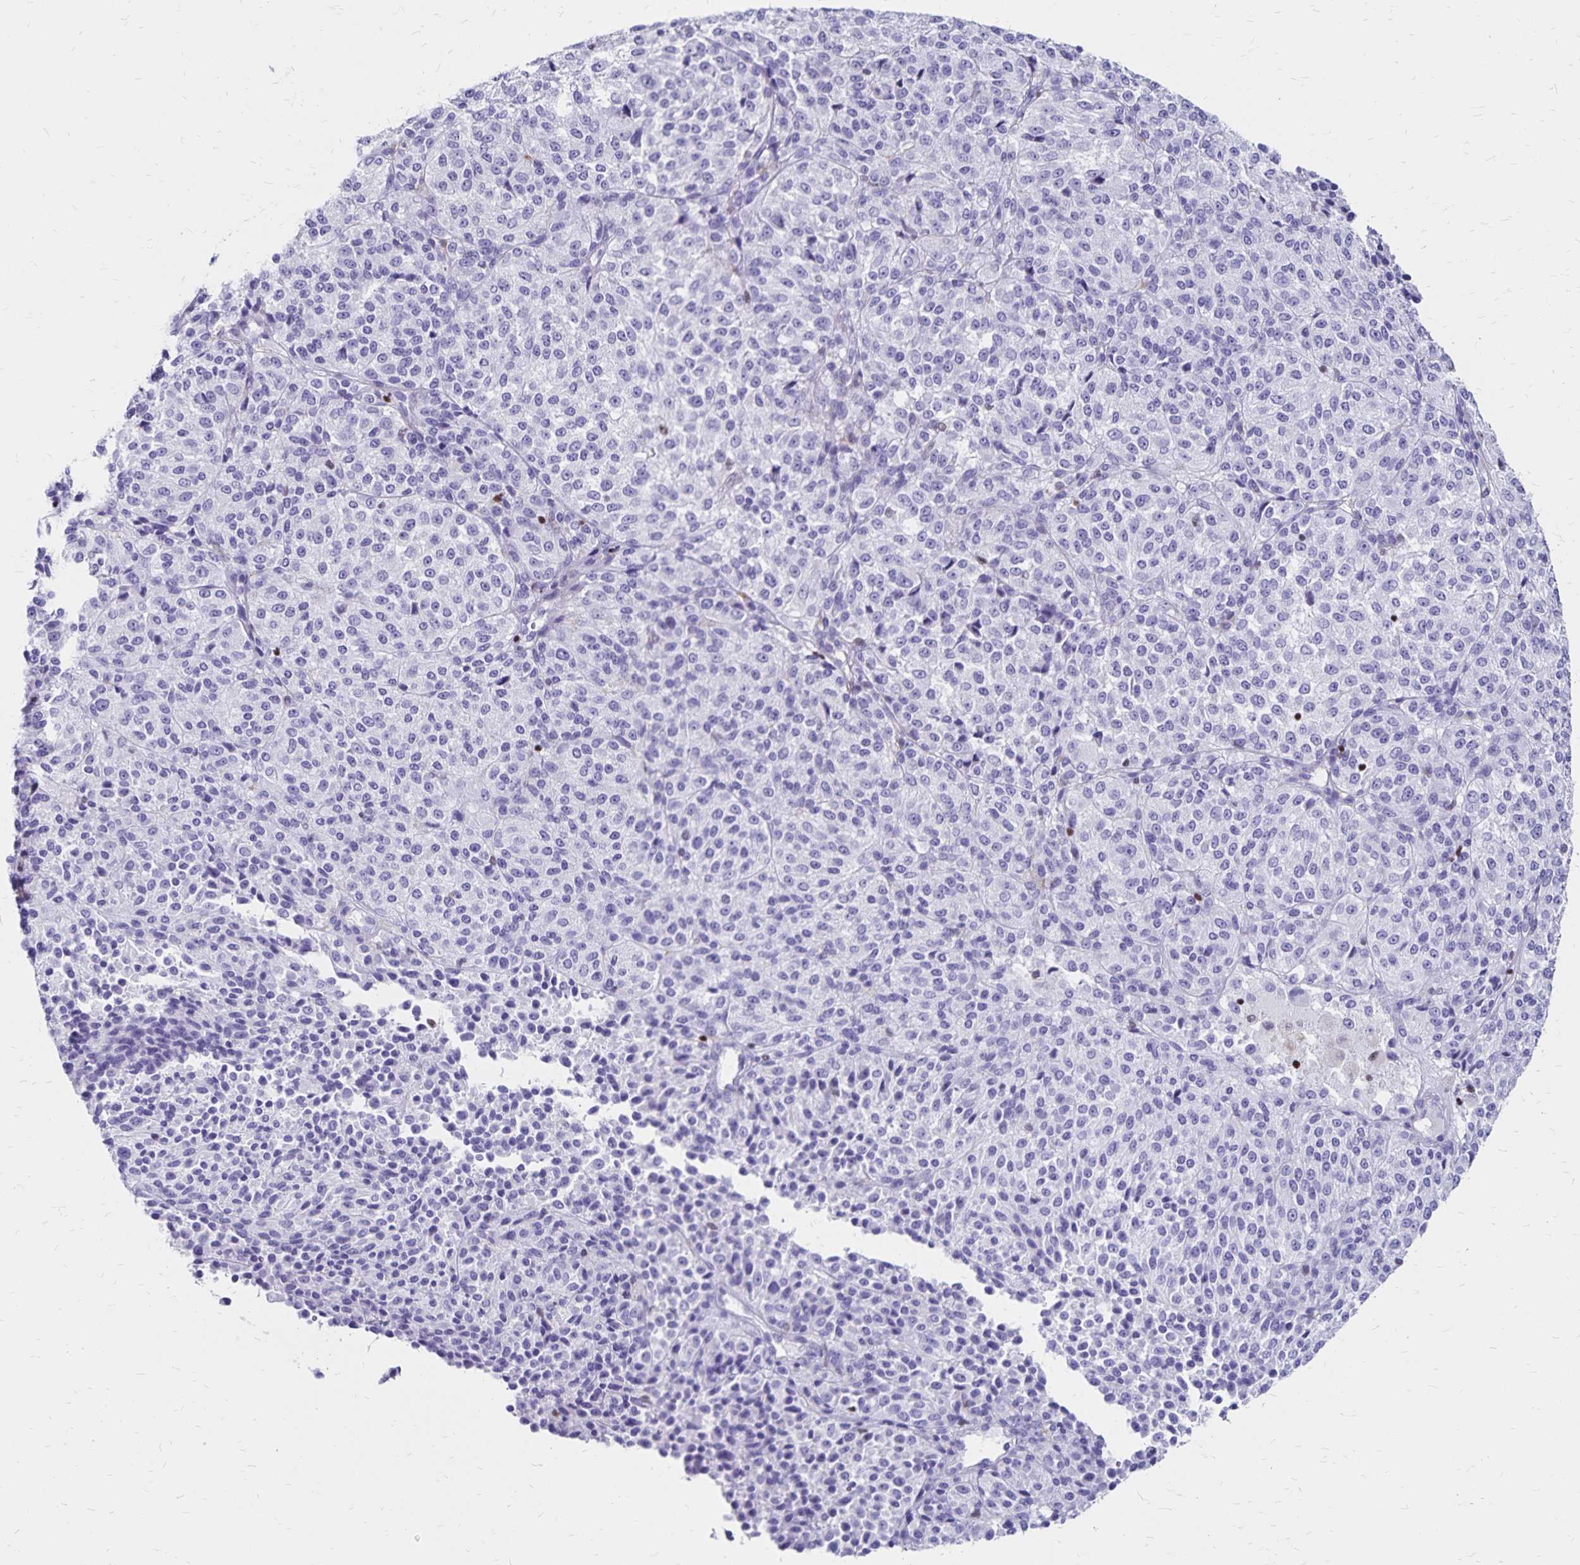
{"staining": {"intensity": "negative", "quantity": "none", "location": "none"}, "tissue": "melanoma", "cell_type": "Tumor cells", "image_type": "cancer", "snomed": [{"axis": "morphology", "description": "Malignant melanoma, Metastatic site"}, {"axis": "topography", "description": "Brain"}], "caption": "Immunohistochemistry histopathology image of neoplastic tissue: melanoma stained with DAB (3,3'-diaminobenzidine) displays no significant protein expression in tumor cells.", "gene": "IKZF1", "patient": {"sex": "female", "age": 56}}